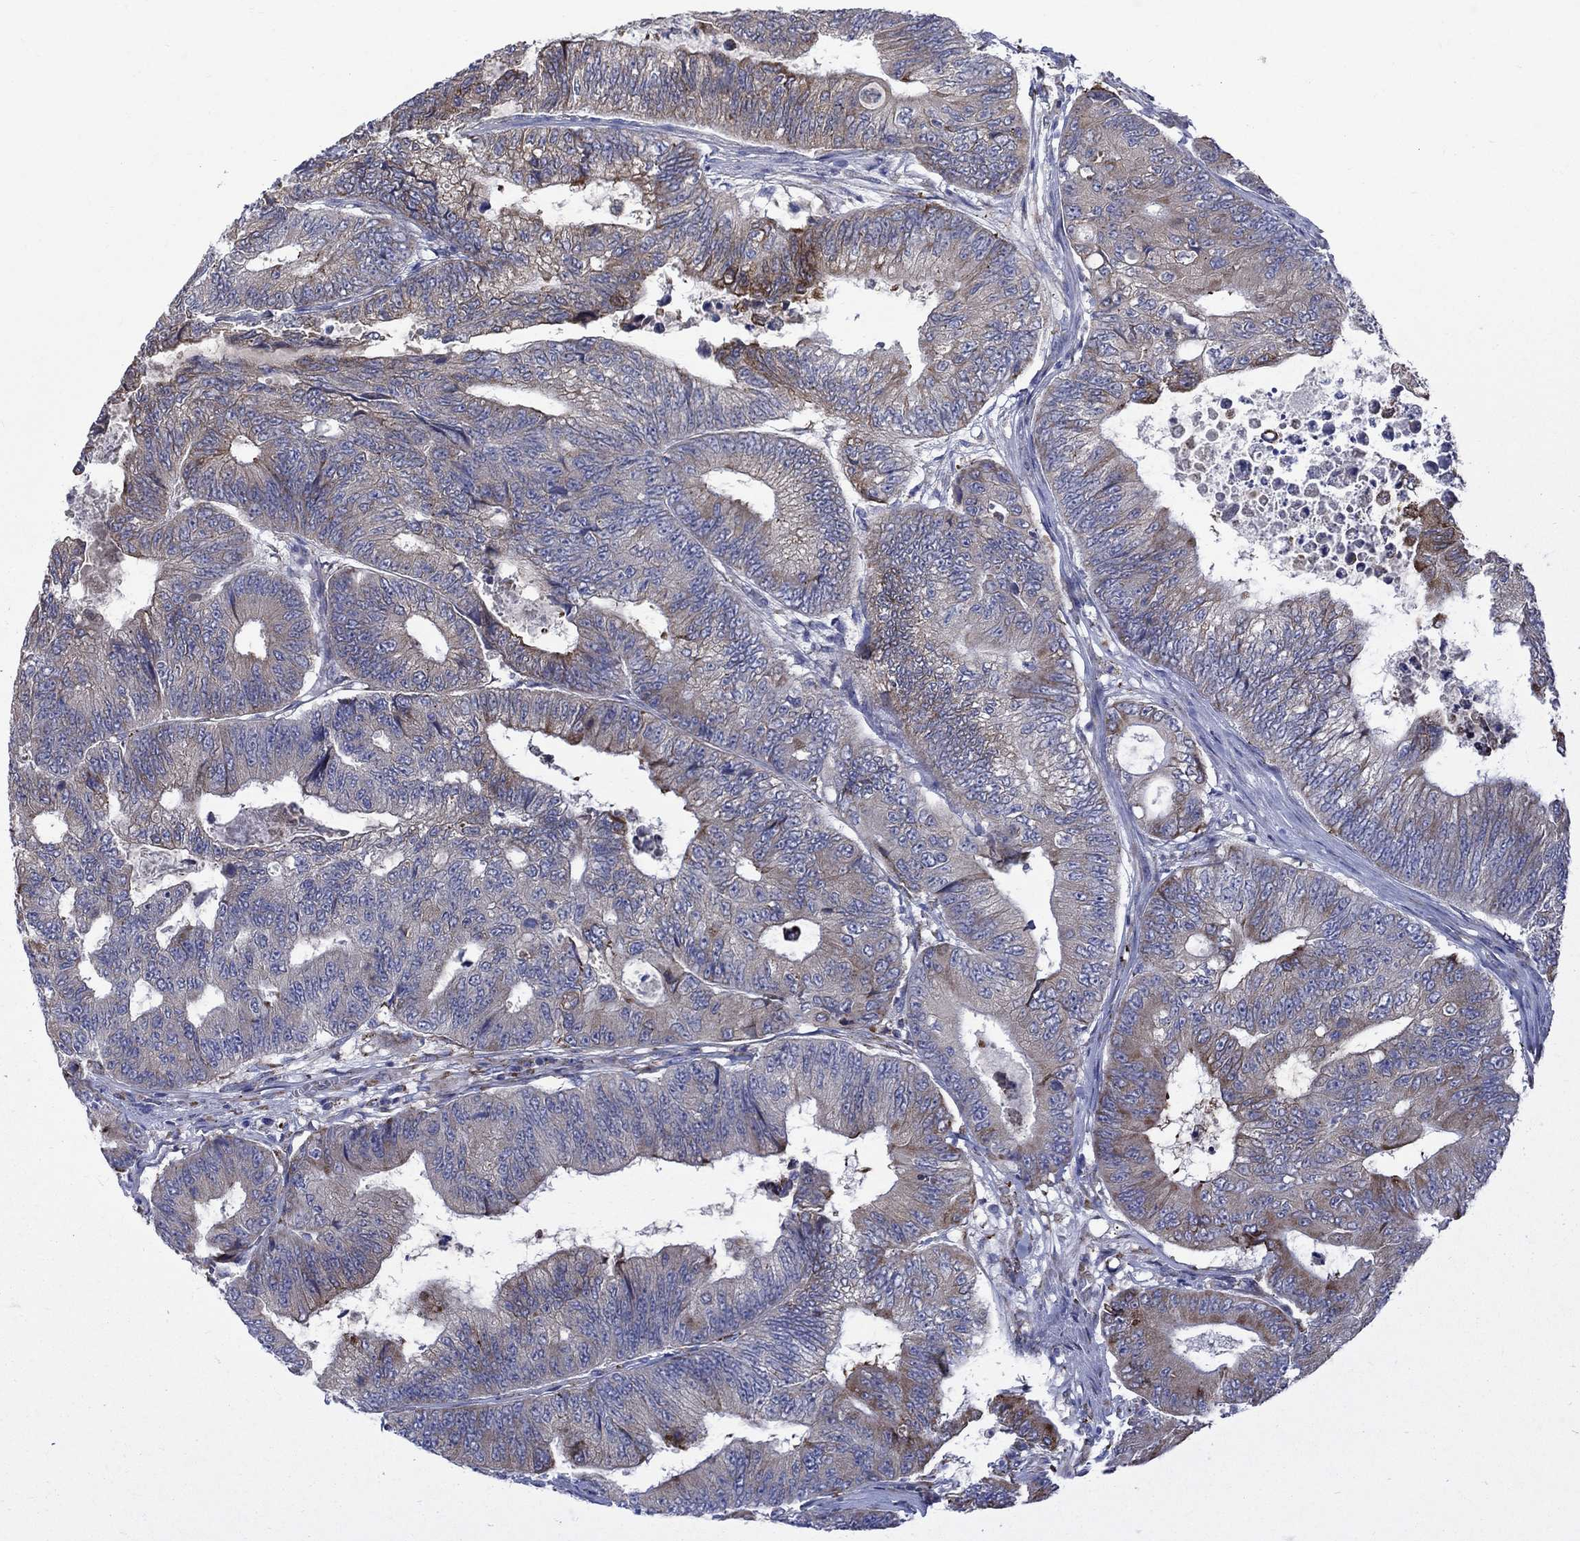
{"staining": {"intensity": "strong", "quantity": "<25%", "location": "cytoplasmic/membranous"}, "tissue": "colorectal cancer", "cell_type": "Tumor cells", "image_type": "cancer", "snomed": [{"axis": "morphology", "description": "Adenocarcinoma, NOS"}, {"axis": "topography", "description": "Colon"}], "caption": "The micrograph reveals immunohistochemical staining of colorectal adenocarcinoma. There is strong cytoplasmic/membranous staining is present in about <25% of tumor cells.", "gene": "ASNS", "patient": {"sex": "female", "age": 48}}